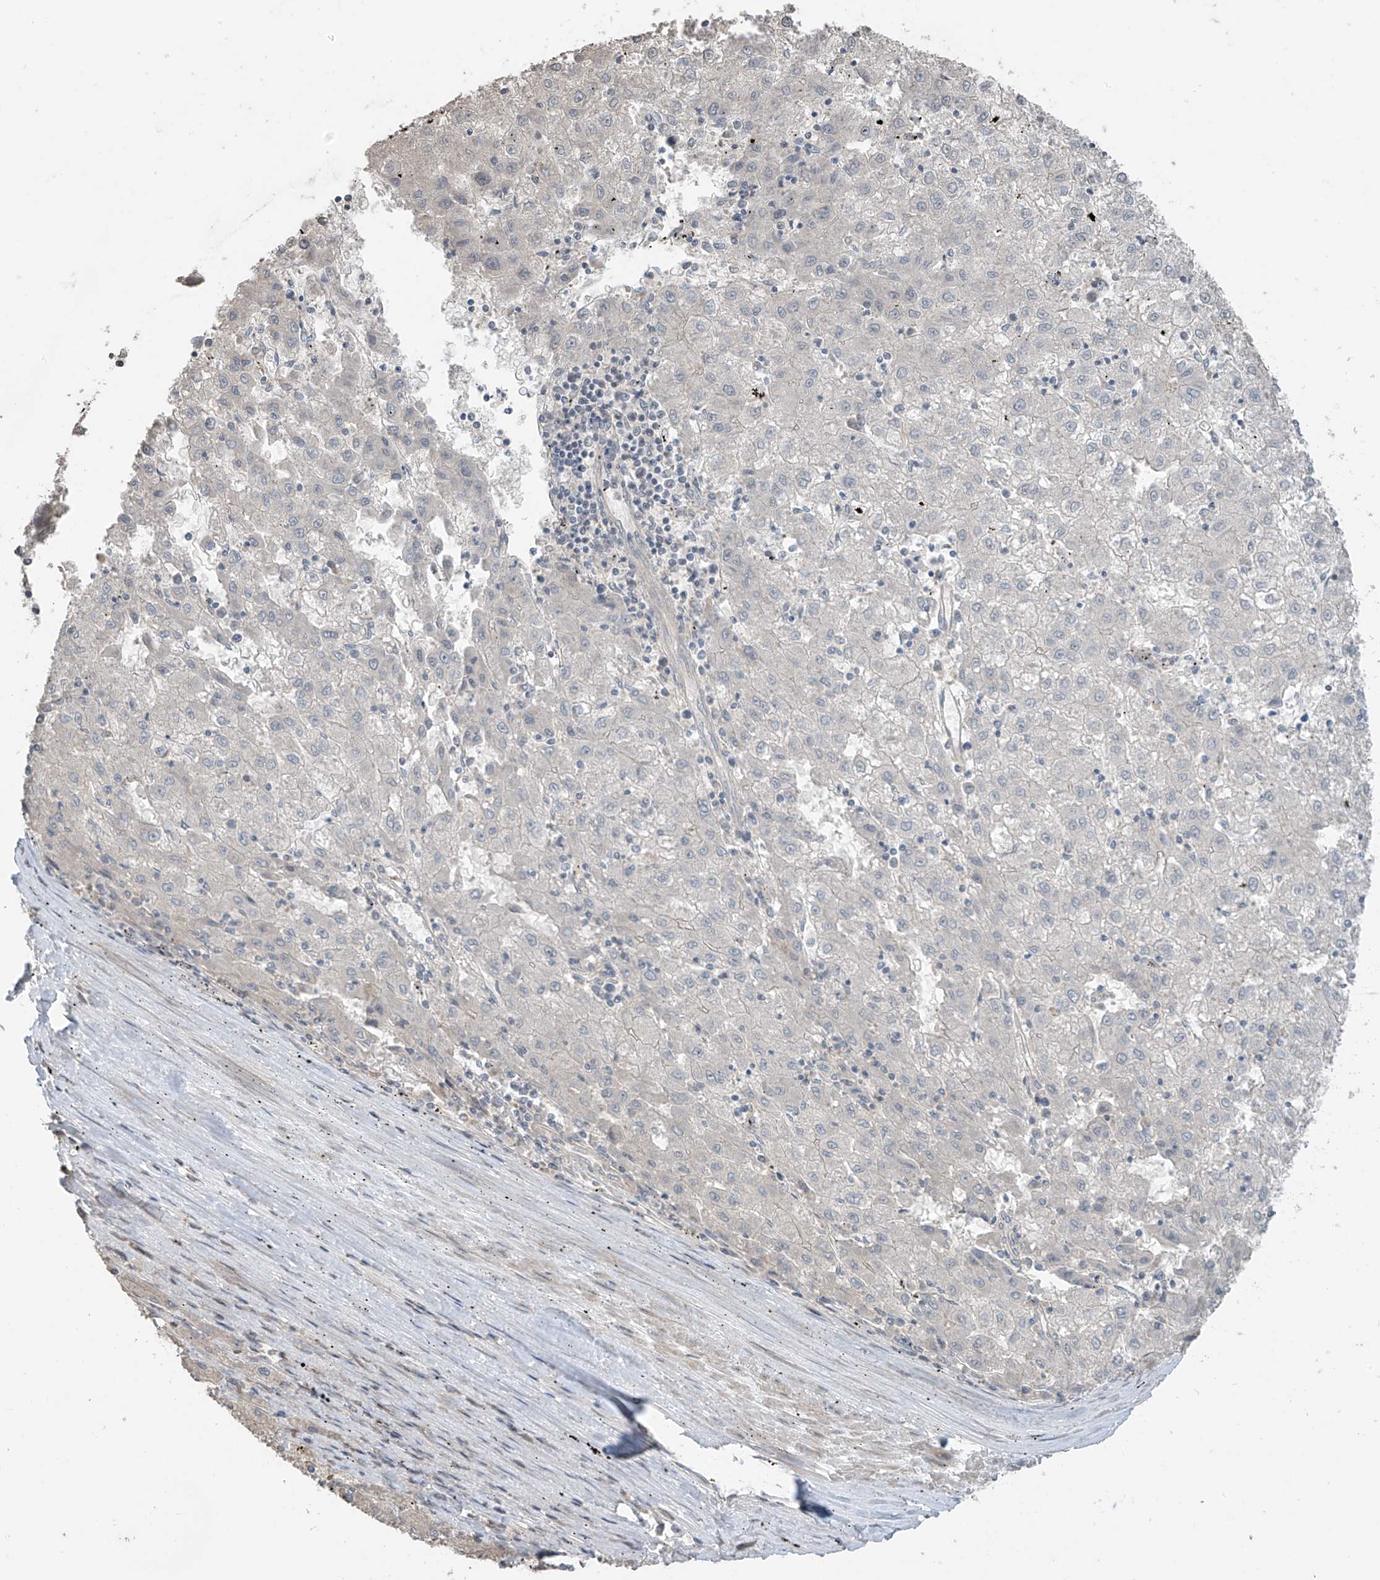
{"staining": {"intensity": "negative", "quantity": "none", "location": "none"}, "tissue": "liver cancer", "cell_type": "Tumor cells", "image_type": "cancer", "snomed": [{"axis": "morphology", "description": "Carcinoma, Hepatocellular, NOS"}, {"axis": "topography", "description": "Liver"}], "caption": "Immunohistochemistry image of hepatocellular carcinoma (liver) stained for a protein (brown), which shows no expression in tumor cells.", "gene": "HOXA11", "patient": {"sex": "male", "age": 72}}